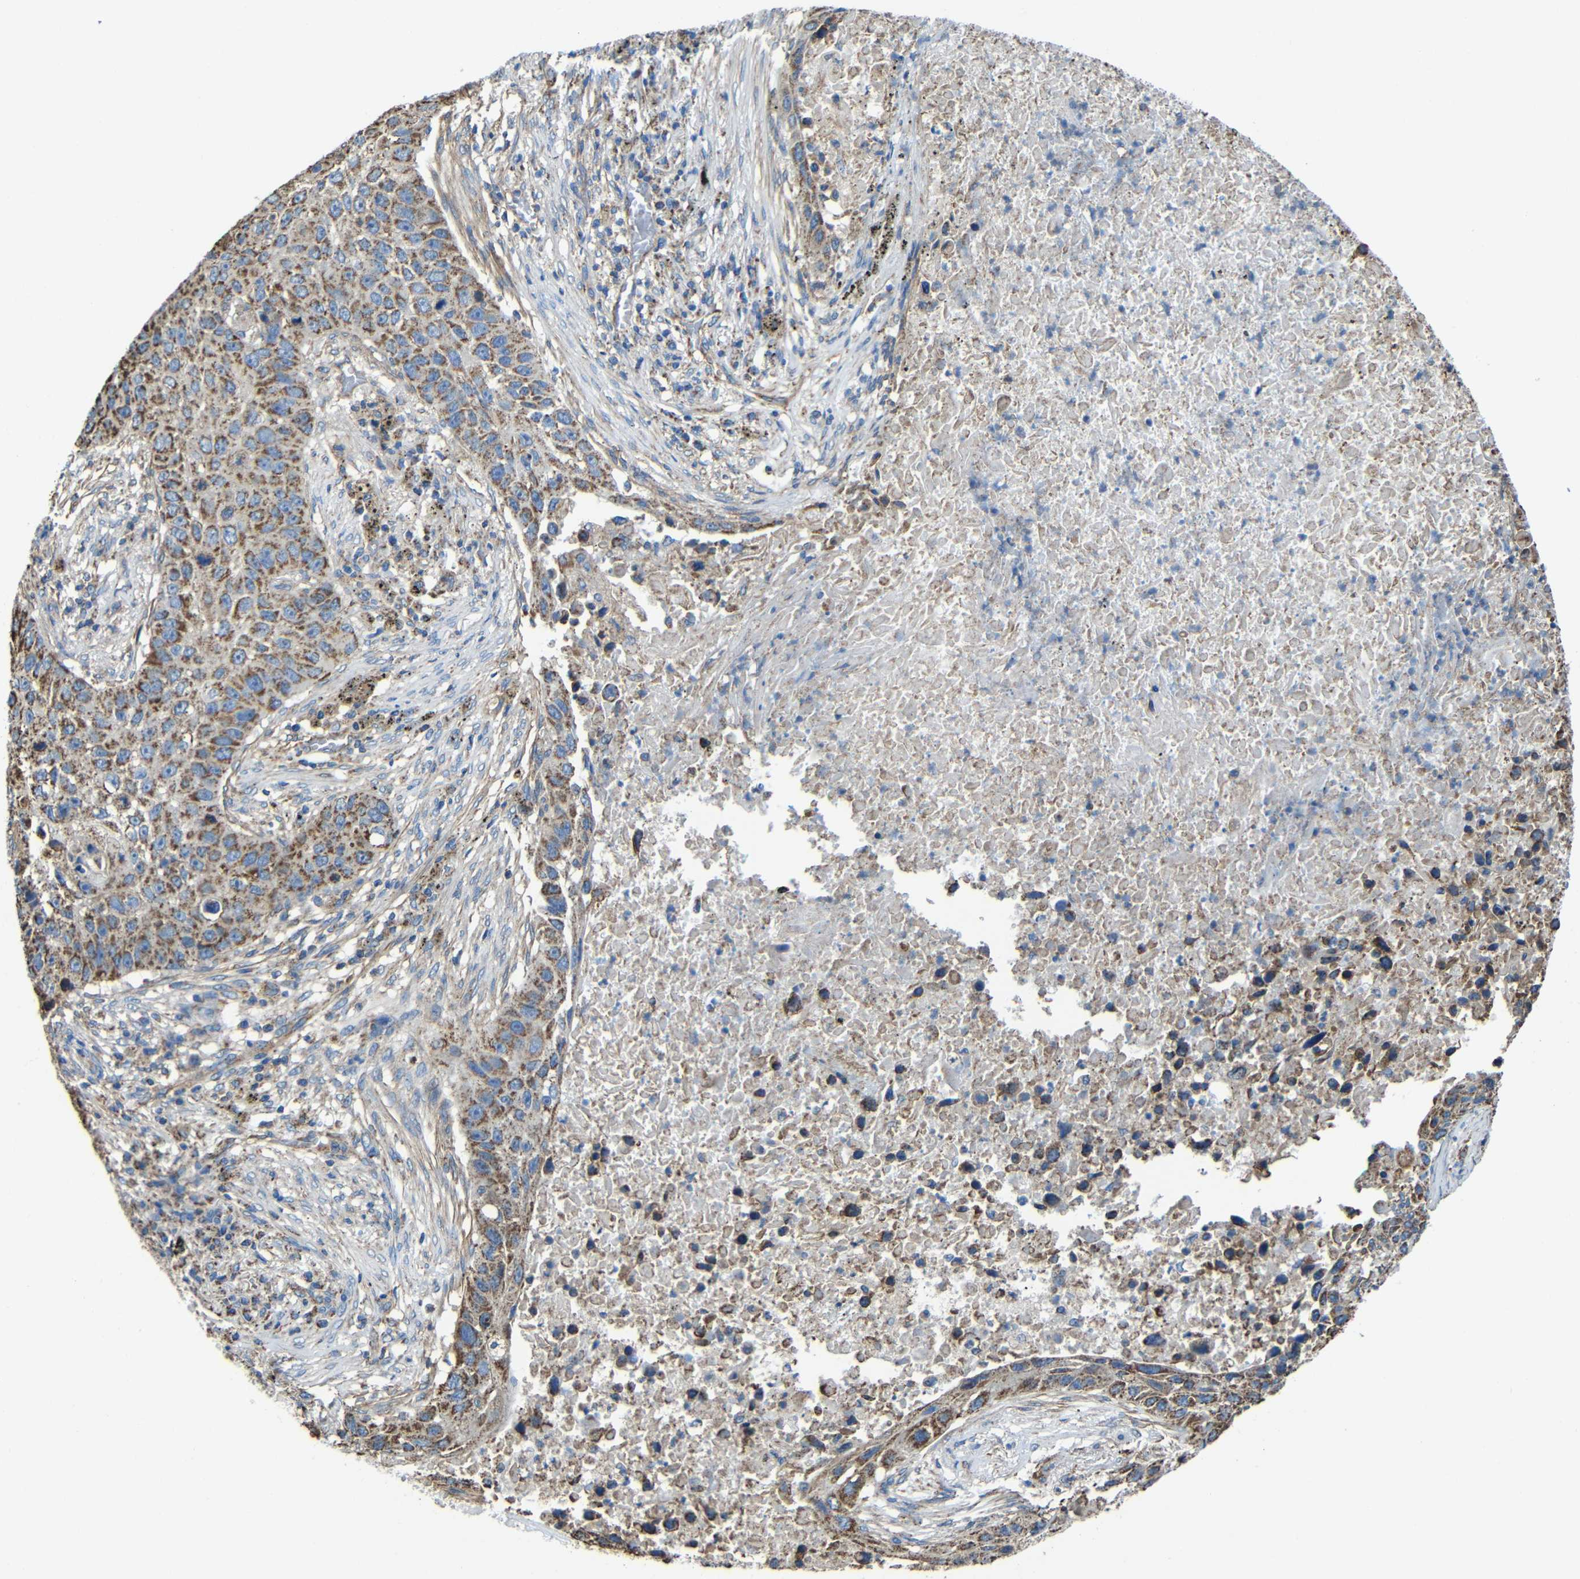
{"staining": {"intensity": "moderate", "quantity": ">75%", "location": "cytoplasmic/membranous"}, "tissue": "lung cancer", "cell_type": "Tumor cells", "image_type": "cancer", "snomed": [{"axis": "morphology", "description": "Squamous cell carcinoma, NOS"}, {"axis": "topography", "description": "Lung"}], "caption": "Protein staining exhibits moderate cytoplasmic/membranous expression in approximately >75% of tumor cells in lung cancer (squamous cell carcinoma). The protein of interest is stained brown, and the nuclei are stained in blue (DAB (3,3'-diaminobenzidine) IHC with brightfield microscopy, high magnification).", "gene": "INTS6L", "patient": {"sex": "male", "age": 57}}